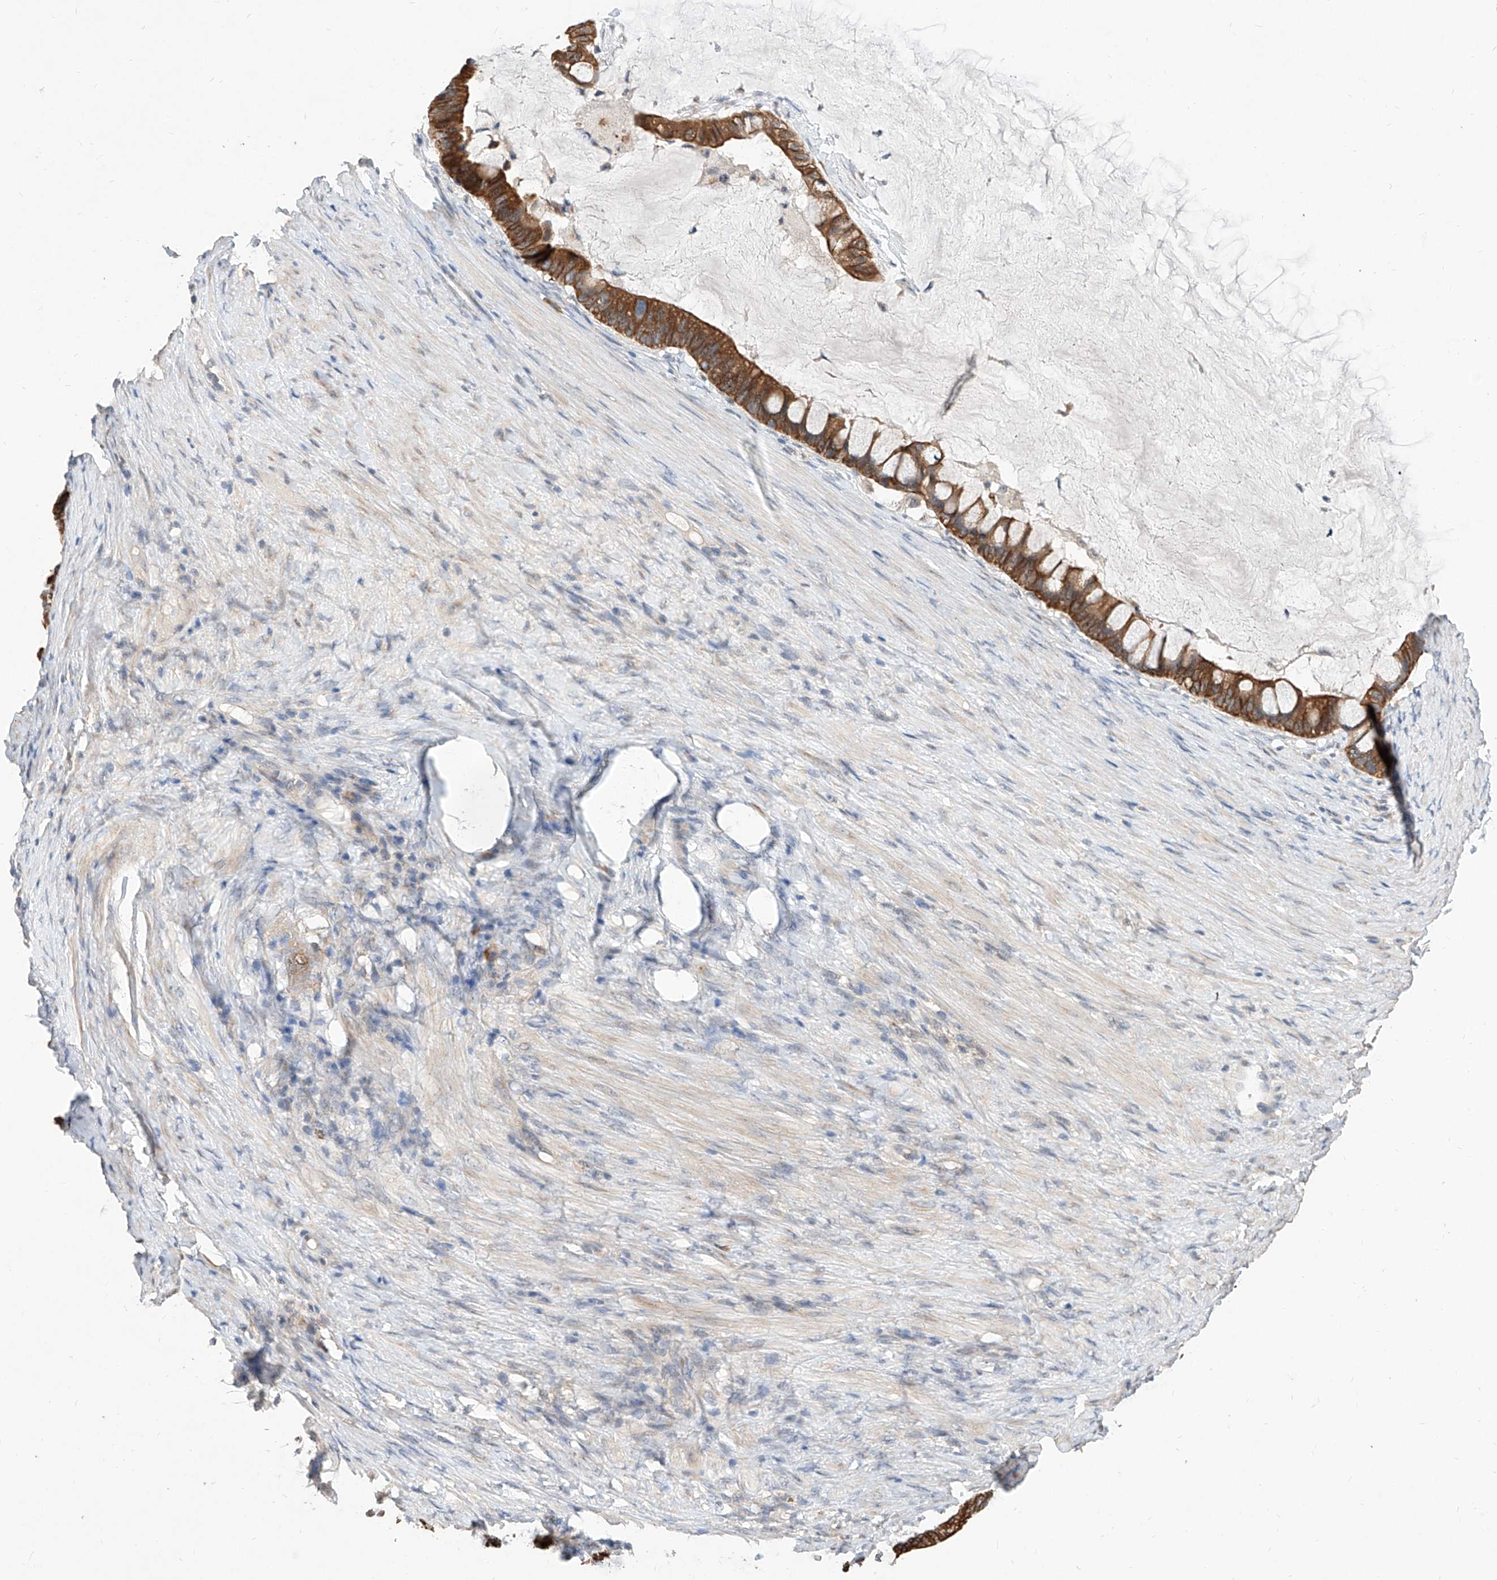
{"staining": {"intensity": "strong", "quantity": ">75%", "location": "cytoplasmic/membranous"}, "tissue": "ovarian cancer", "cell_type": "Tumor cells", "image_type": "cancer", "snomed": [{"axis": "morphology", "description": "Cystadenocarcinoma, mucinous, NOS"}, {"axis": "topography", "description": "Ovary"}], "caption": "This photomicrograph exhibits ovarian cancer stained with IHC to label a protein in brown. The cytoplasmic/membranous of tumor cells show strong positivity for the protein. Nuclei are counter-stained blue.", "gene": "MFSD4B", "patient": {"sex": "female", "age": 61}}